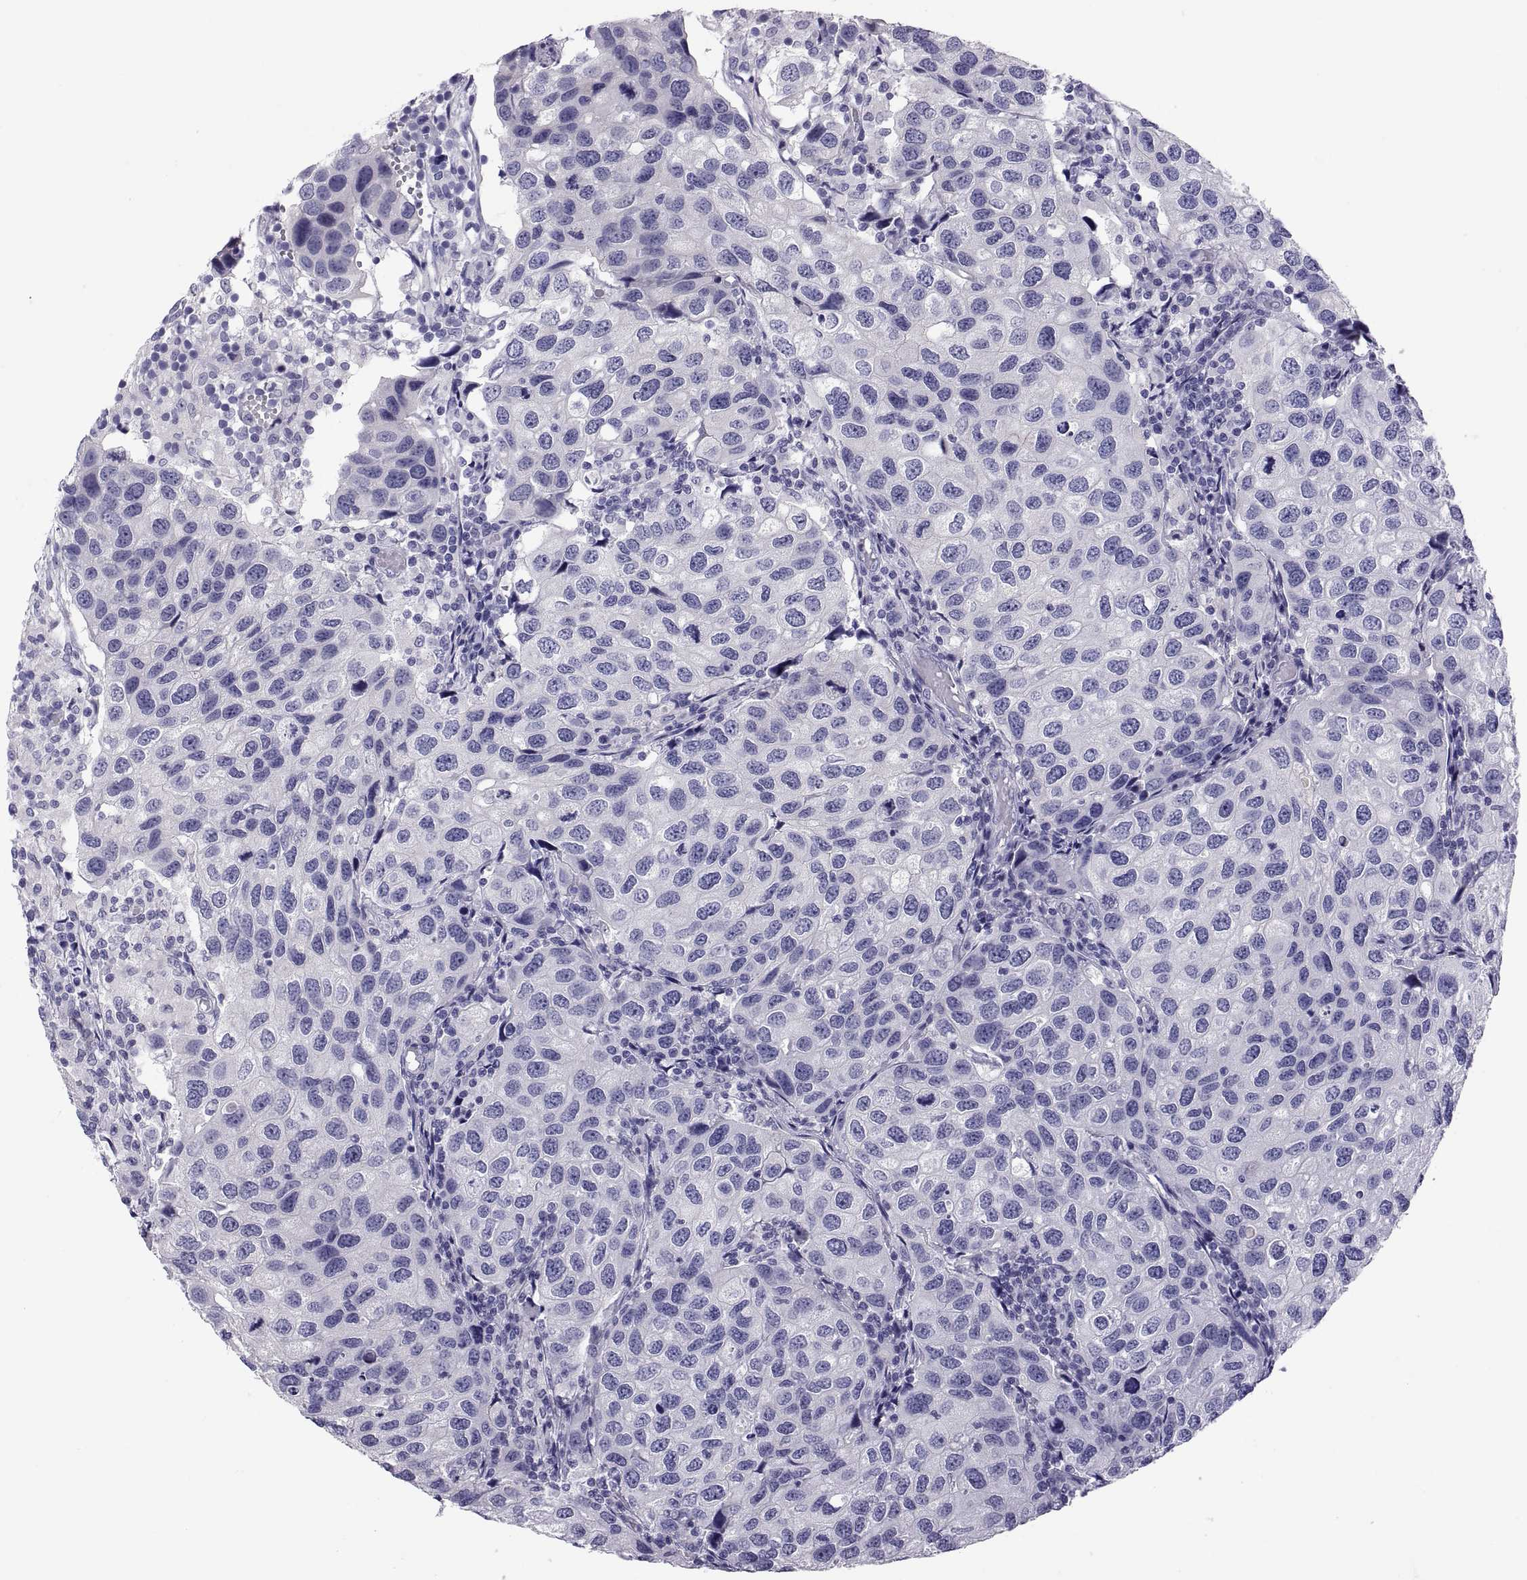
{"staining": {"intensity": "negative", "quantity": "none", "location": "none"}, "tissue": "urothelial cancer", "cell_type": "Tumor cells", "image_type": "cancer", "snomed": [{"axis": "morphology", "description": "Urothelial carcinoma, High grade"}, {"axis": "topography", "description": "Urinary bladder"}], "caption": "Immunohistochemistry (IHC) of urothelial carcinoma (high-grade) shows no positivity in tumor cells.", "gene": "RNASE12", "patient": {"sex": "male", "age": 79}}